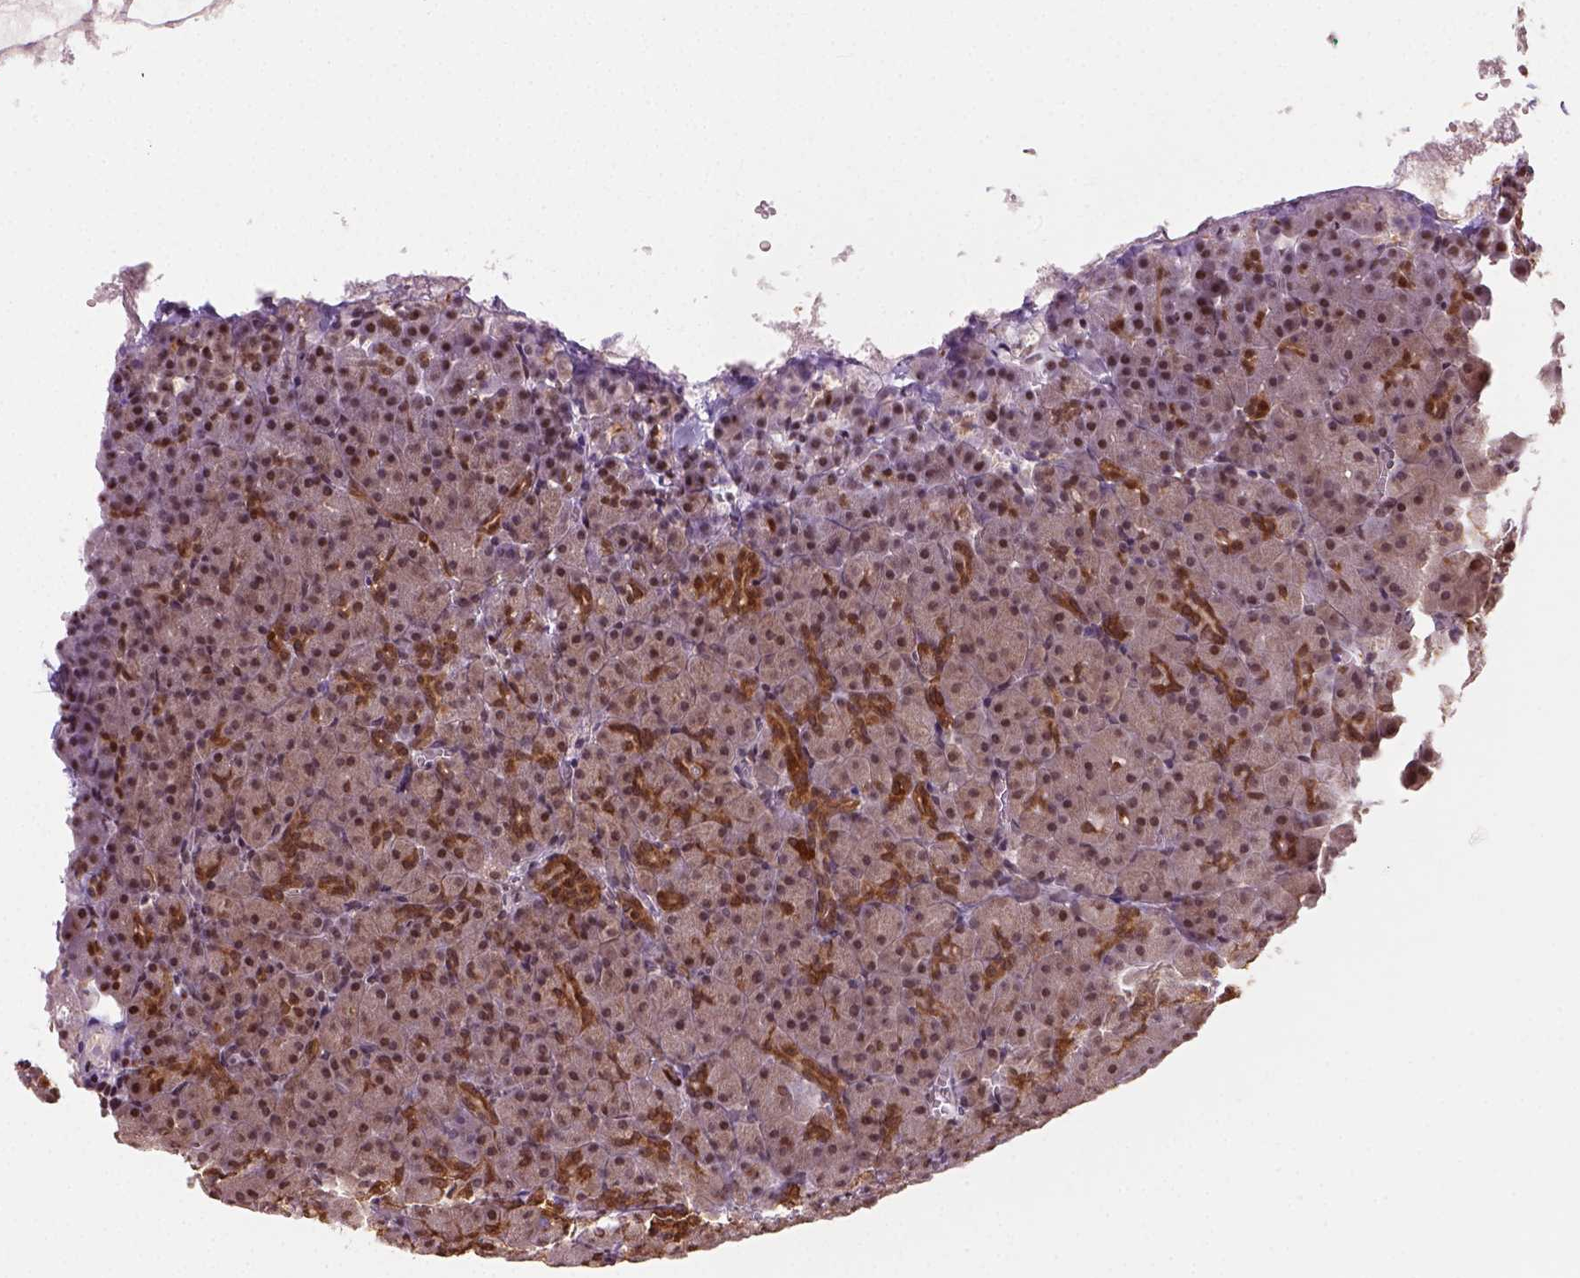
{"staining": {"intensity": "moderate", "quantity": ">75%", "location": "nuclear"}, "tissue": "pancreas", "cell_type": "Exocrine glandular cells", "image_type": "normal", "snomed": [{"axis": "morphology", "description": "Normal tissue, NOS"}, {"axis": "topography", "description": "Pancreas"}], "caption": "High-power microscopy captured an immunohistochemistry (IHC) photomicrograph of normal pancreas, revealing moderate nuclear positivity in approximately >75% of exocrine glandular cells.", "gene": "GOT1", "patient": {"sex": "female", "age": 74}}